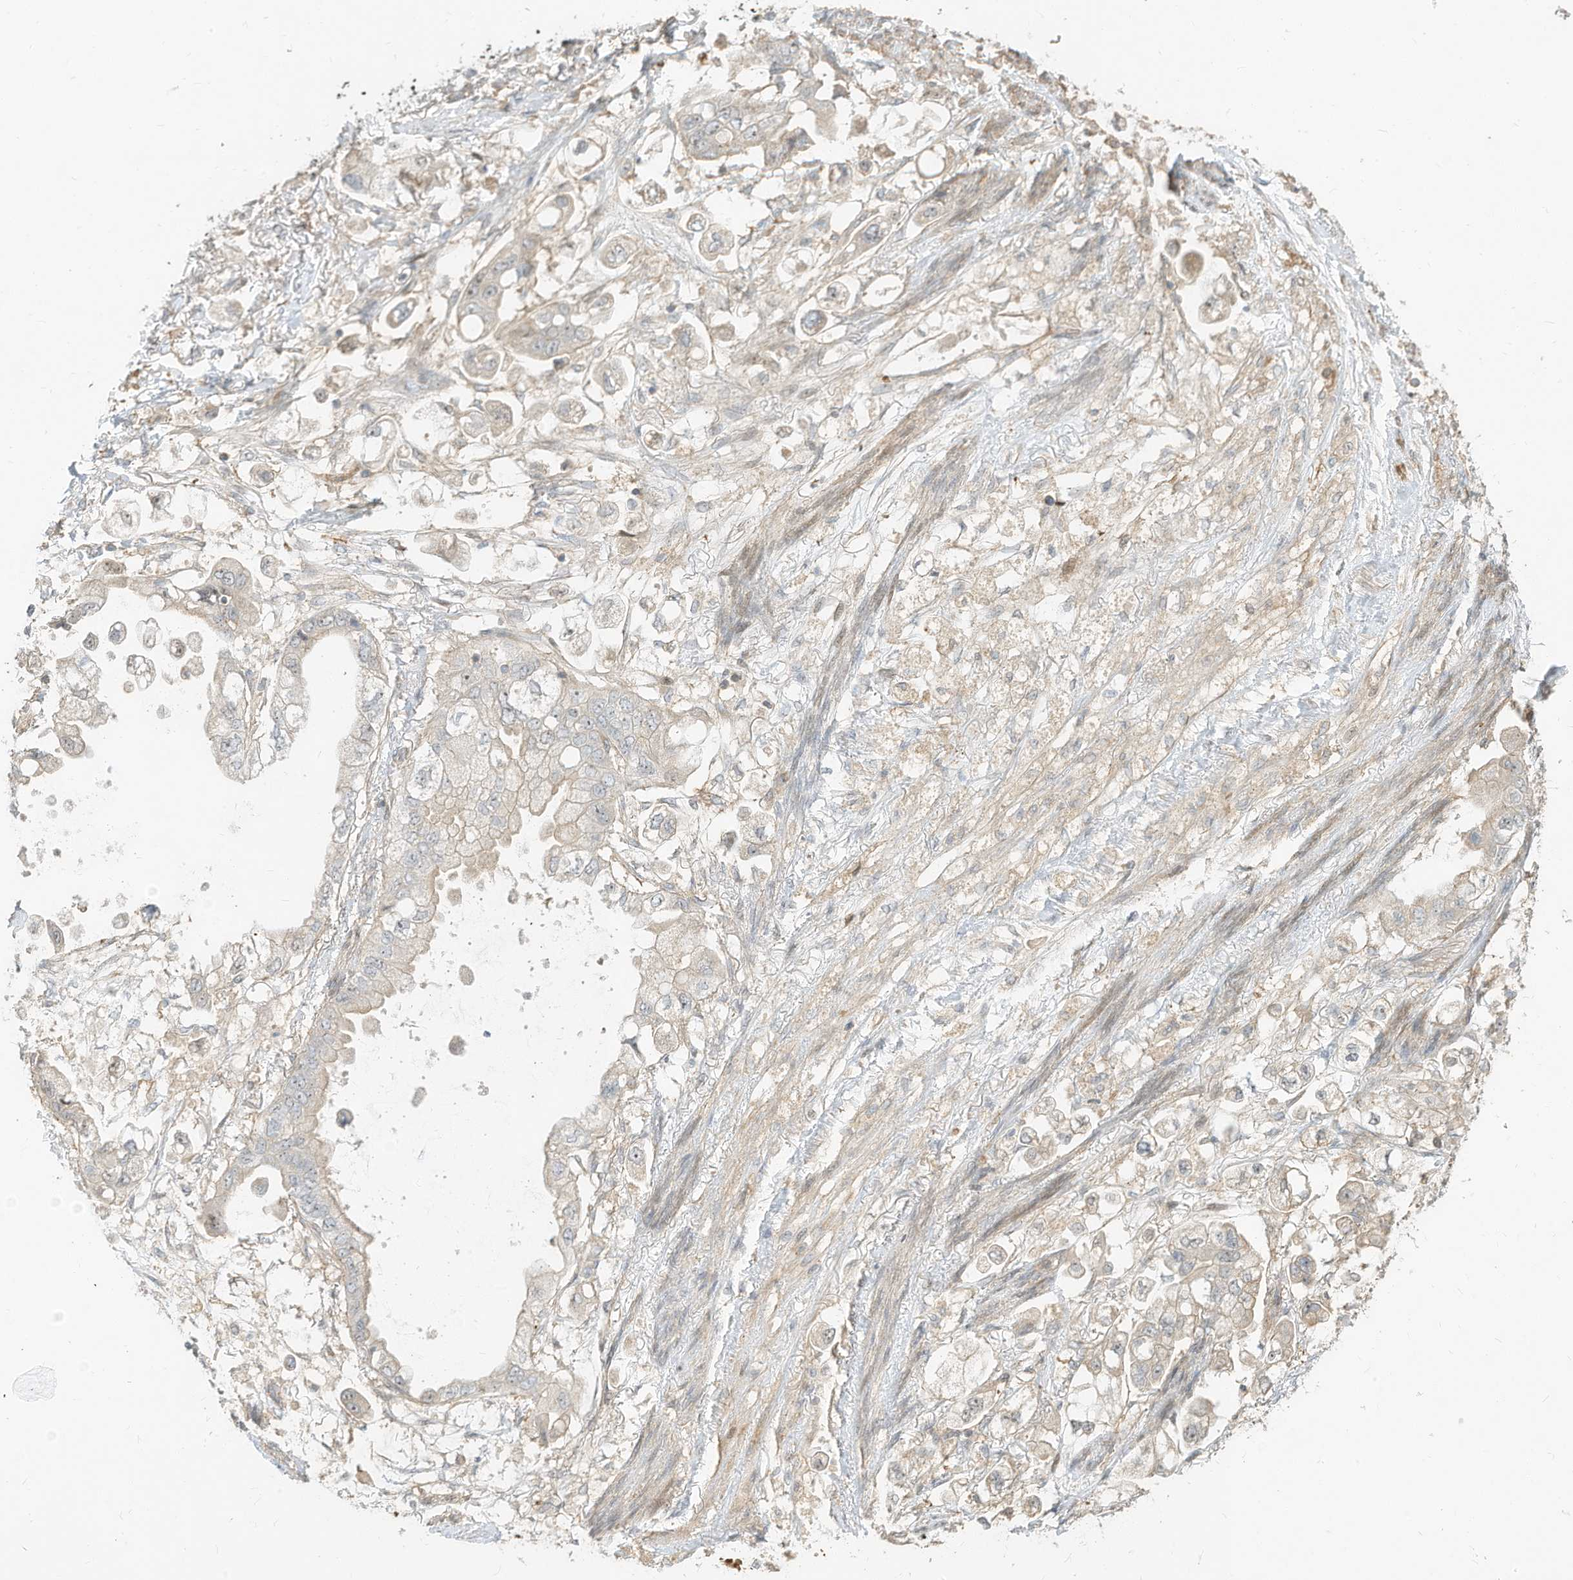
{"staining": {"intensity": "negative", "quantity": "none", "location": "none"}, "tissue": "stomach cancer", "cell_type": "Tumor cells", "image_type": "cancer", "snomed": [{"axis": "morphology", "description": "Adenocarcinoma, NOS"}, {"axis": "topography", "description": "Stomach"}], "caption": "A high-resolution photomicrograph shows immunohistochemistry (IHC) staining of adenocarcinoma (stomach), which reveals no significant expression in tumor cells.", "gene": "OFD1", "patient": {"sex": "male", "age": 62}}